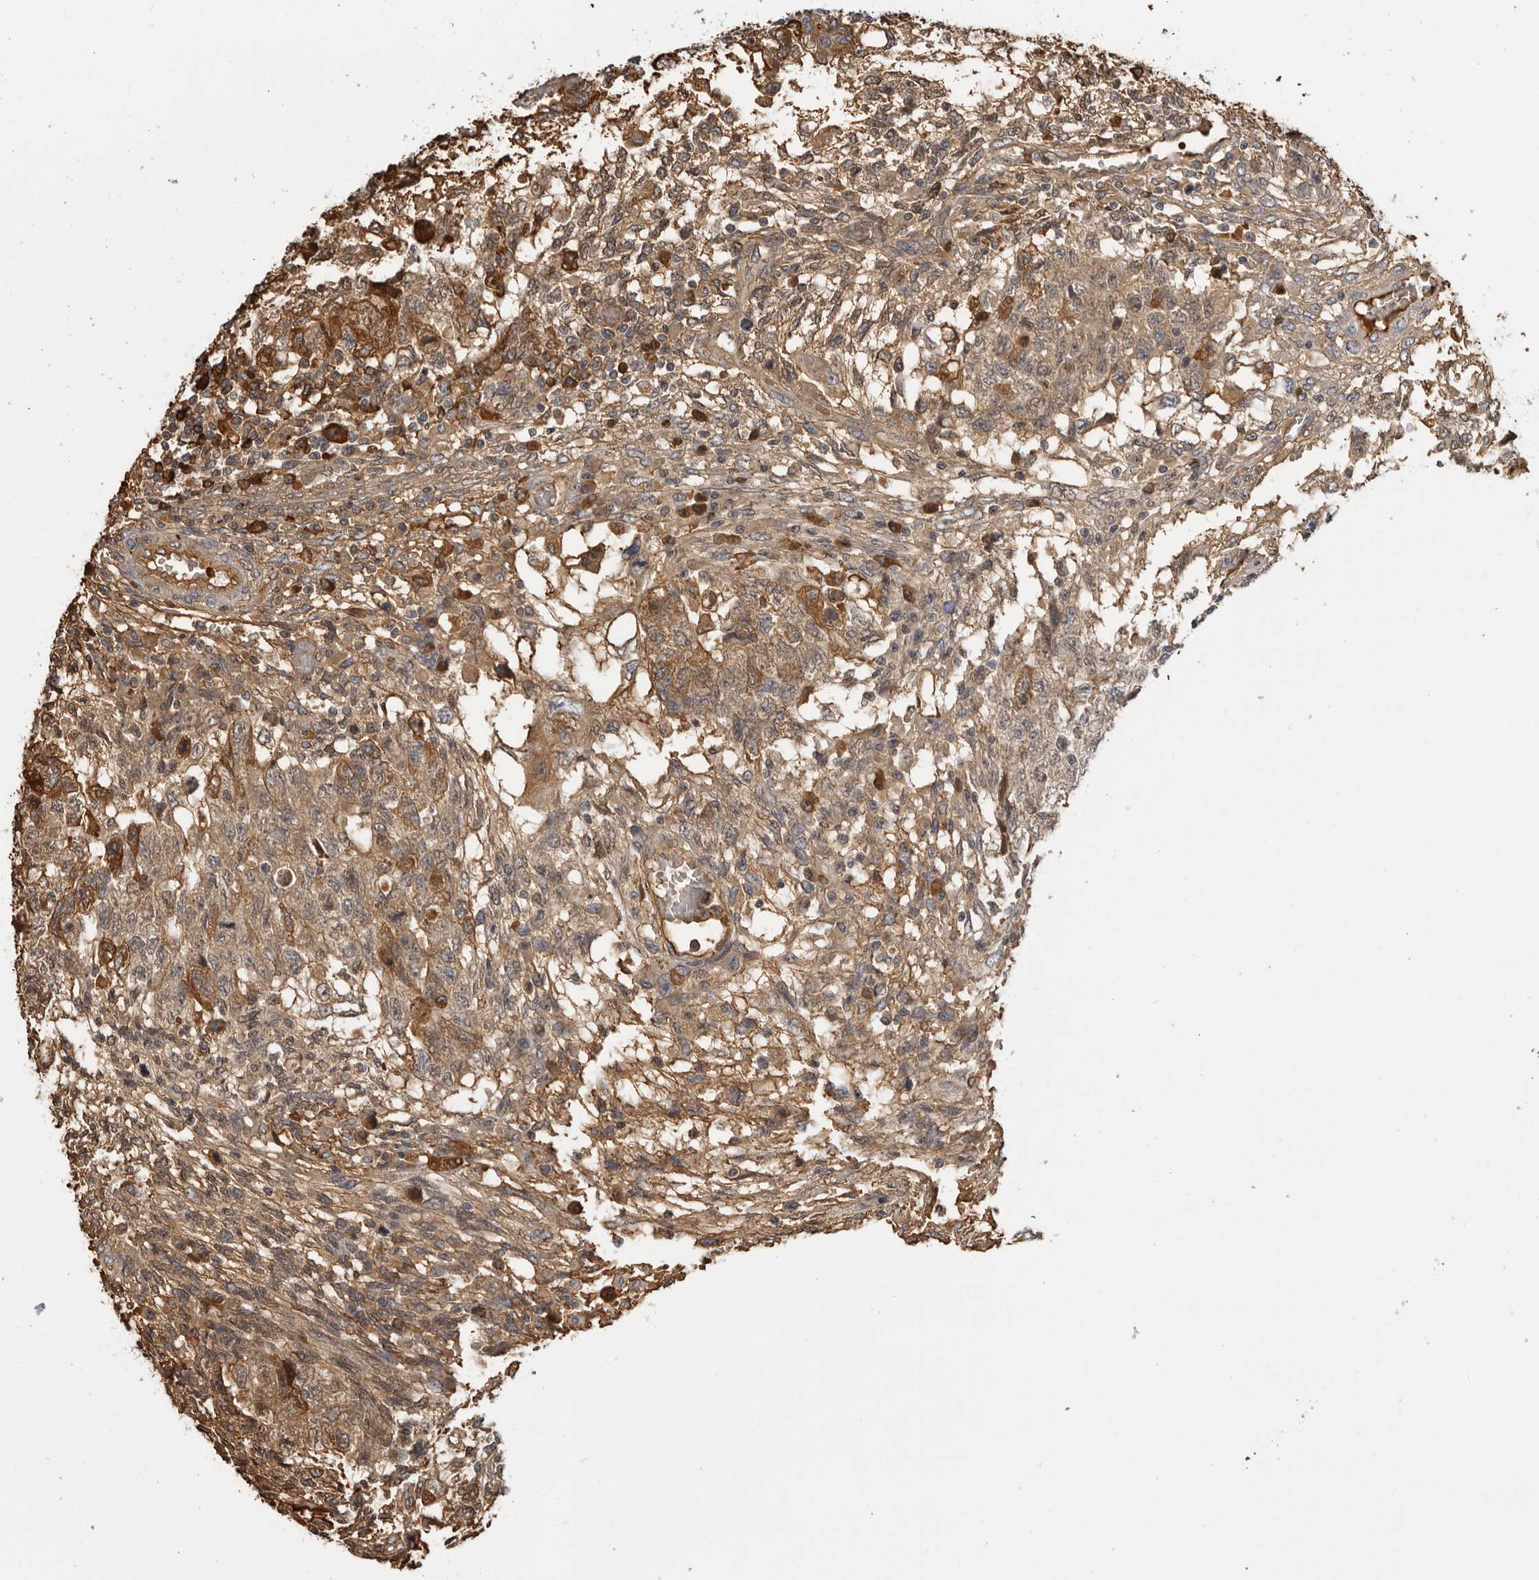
{"staining": {"intensity": "moderate", "quantity": ">75%", "location": "cytoplasmic/membranous"}, "tissue": "testis cancer", "cell_type": "Tumor cells", "image_type": "cancer", "snomed": [{"axis": "morphology", "description": "Normal tissue, NOS"}, {"axis": "morphology", "description": "Carcinoma, Embryonal, NOS"}, {"axis": "topography", "description": "Testis"}], "caption": "A brown stain labels moderate cytoplasmic/membranous staining of a protein in human testis cancer (embryonal carcinoma) tumor cells.", "gene": "PLEKHF2", "patient": {"sex": "male", "age": 36}}